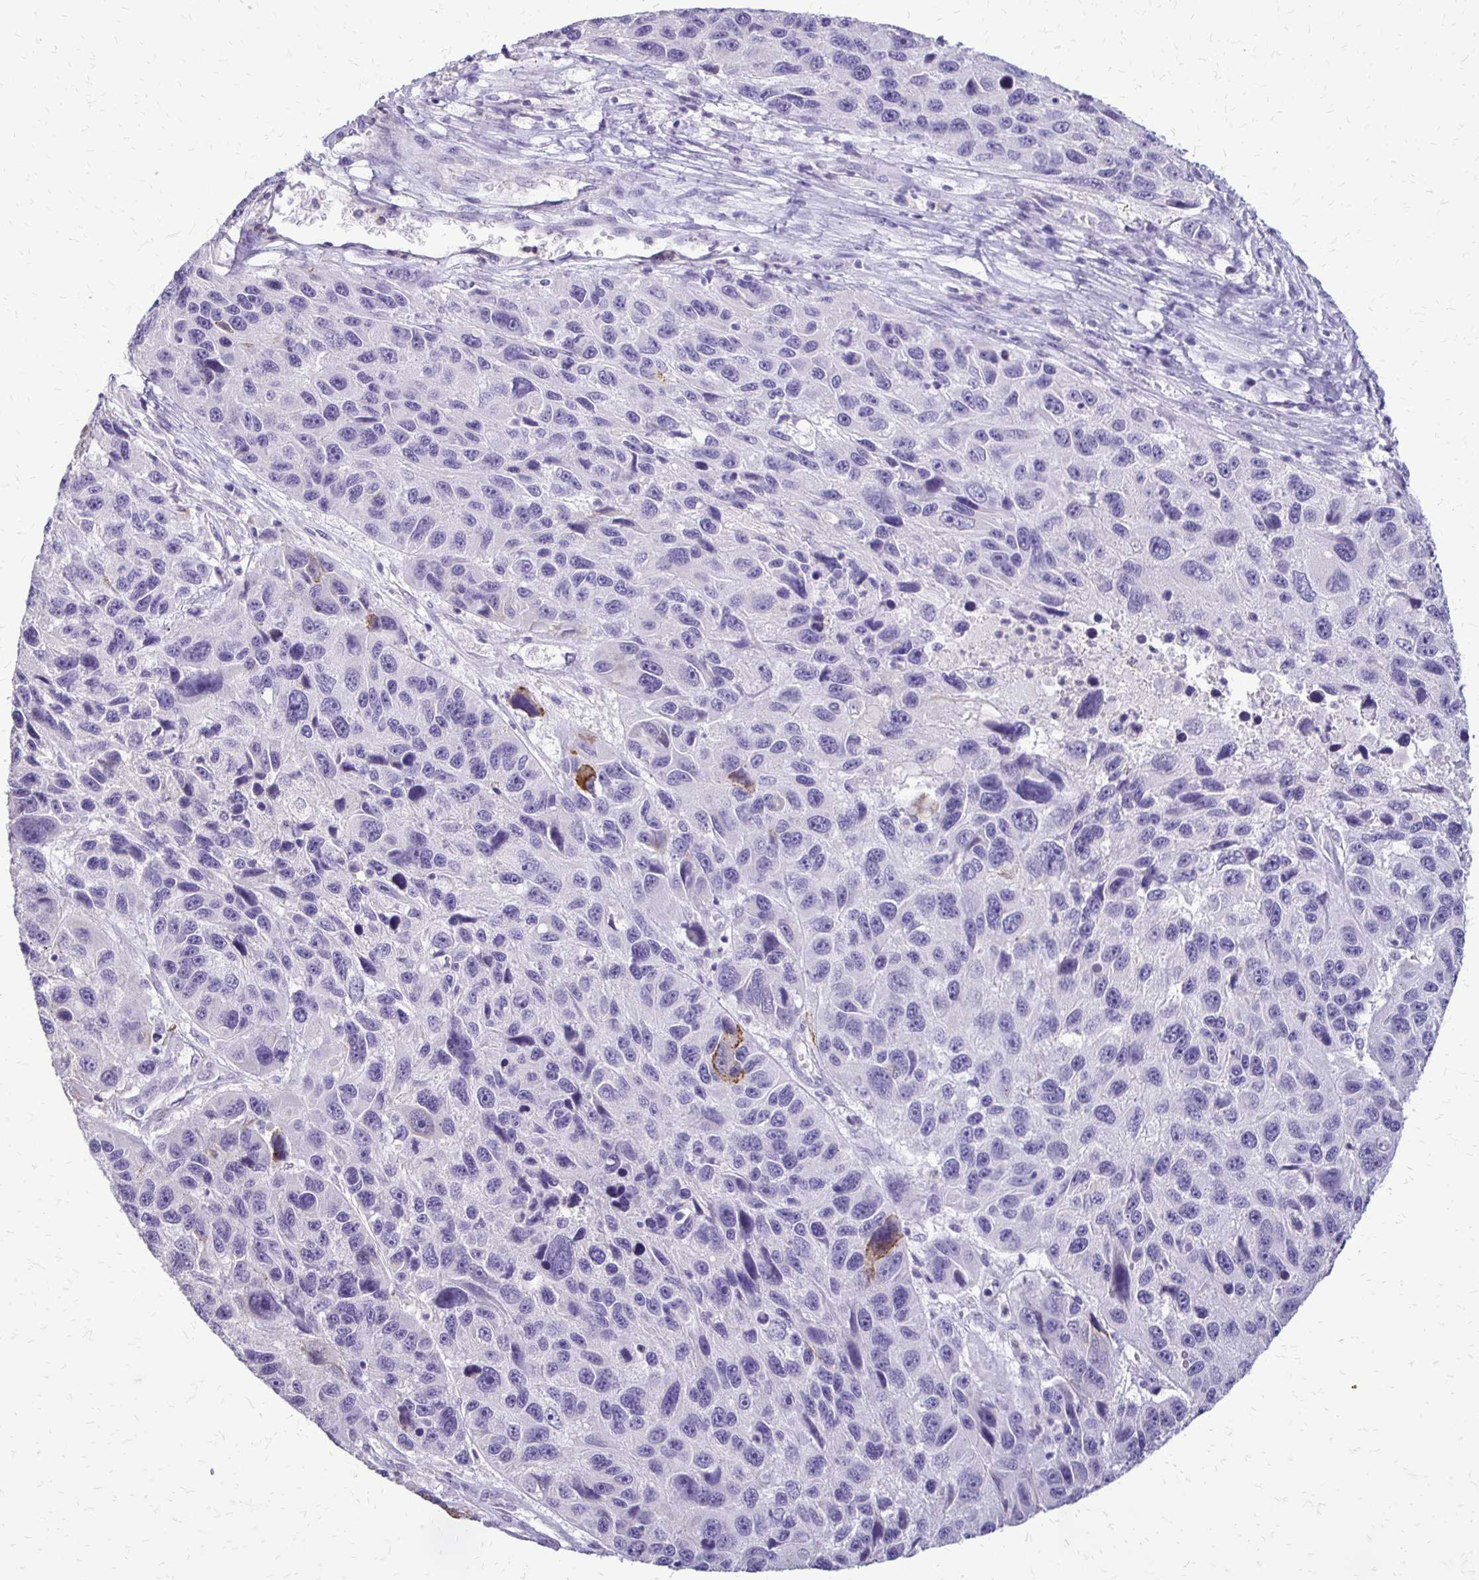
{"staining": {"intensity": "negative", "quantity": "none", "location": "none"}, "tissue": "melanoma", "cell_type": "Tumor cells", "image_type": "cancer", "snomed": [{"axis": "morphology", "description": "Malignant melanoma, NOS"}, {"axis": "topography", "description": "Skin"}], "caption": "Immunohistochemistry (IHC) of malignant melanoma shows no staining in tumor cells. Brightfield microscopy of IHC stained with DAB (3,3'-diaminobenzidine) (brown) and hematoxylin (blue), captured at high magnification.", "gene": "ALPG", "patient": {"sex": "male", "age": 53}}